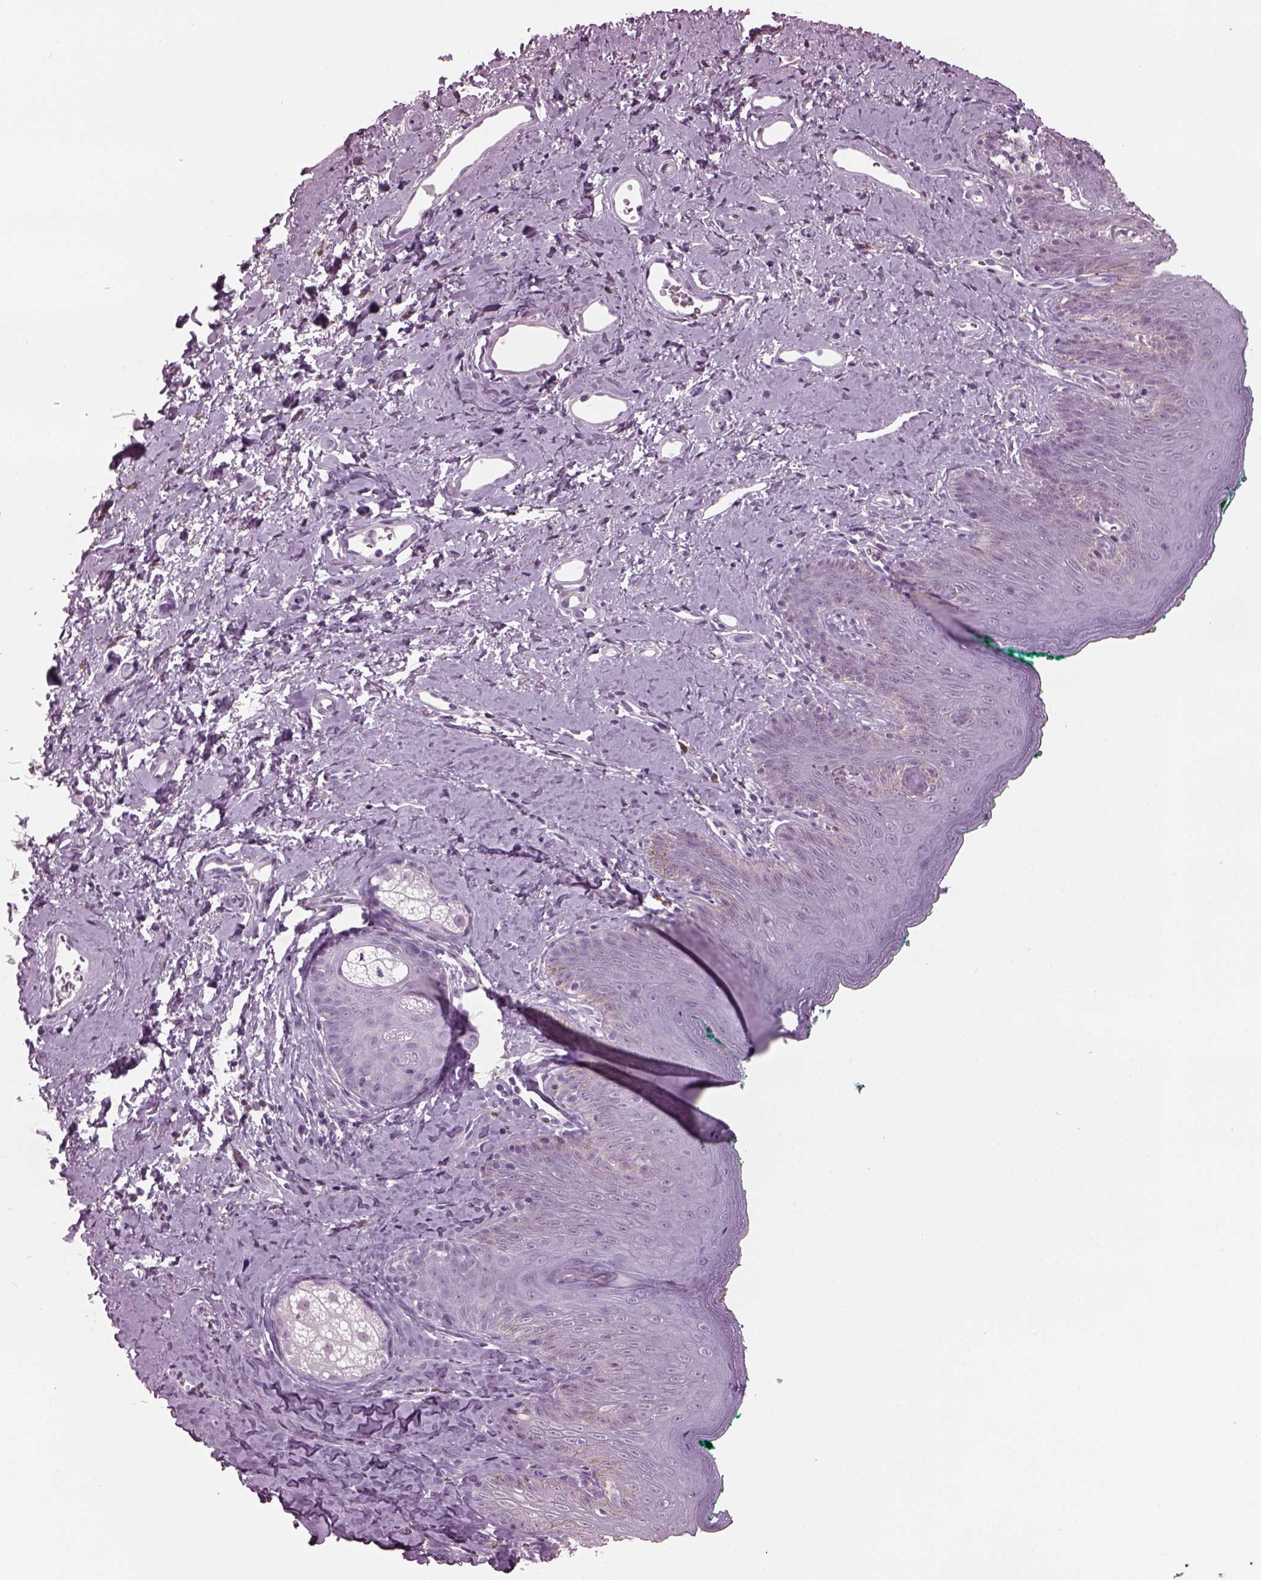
{"staining": {"intensity": "negative", "quantity": "none", "location": "none"}, "tissue": "skin", "cell_type": "Epidermal cells", "image_type": "normal", "snomed": [{"axis": "morphology", "description": "Normal tissue, NOS"}, {"axis": "topography", "description": "Vulva"}], "caption": "IHC photomicrograph of benign human skin stained for a protein (brown), which shows no staining in epidermal cells. (Stains: DAB immunohistochemistry with hematoxylin counter stain, Microscopy: brightfield microscopy at high magnification).", "gene": "TPPP2", "patient": {"sex": "female", "age": 66}}